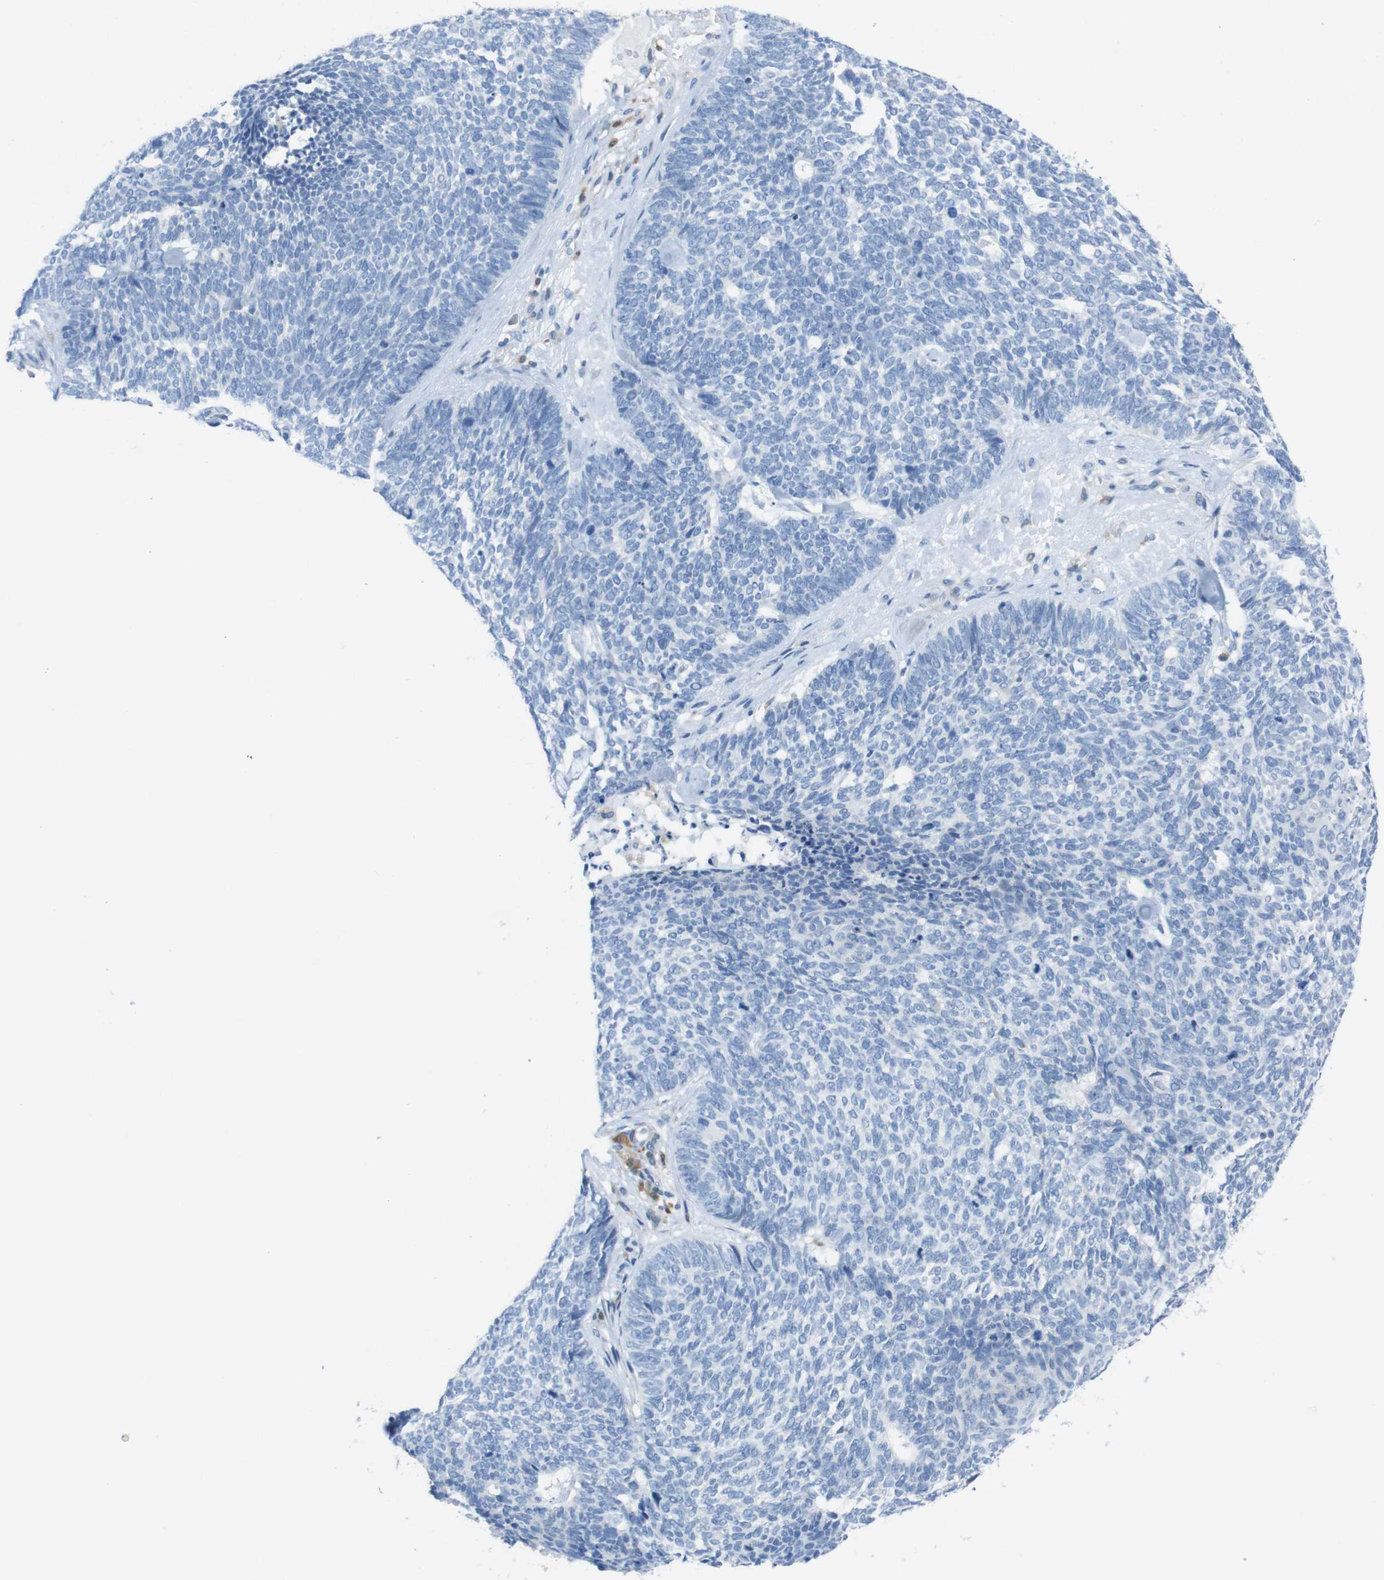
{"staining": {"intensity": "negative", "quantity": "none", "location": "none"}, "tissue": "skin cancer", "cell_type": "Tumor cells", "image_type": "cancer", "snomed": [{"axis": "morphology", "description": "Basal cell carcinoma"}, {"axis": "topography", "description": "Skin"}], "caption": "The IHC histopathology image has no significant expression in tumor cells of skin cancer (basal cell carcinoma) tissue. (DAB immunohistochemistry with hematoxylin counter stain).", "gene": "CLMN", "patient": {"sex": "female", "age": 84}}